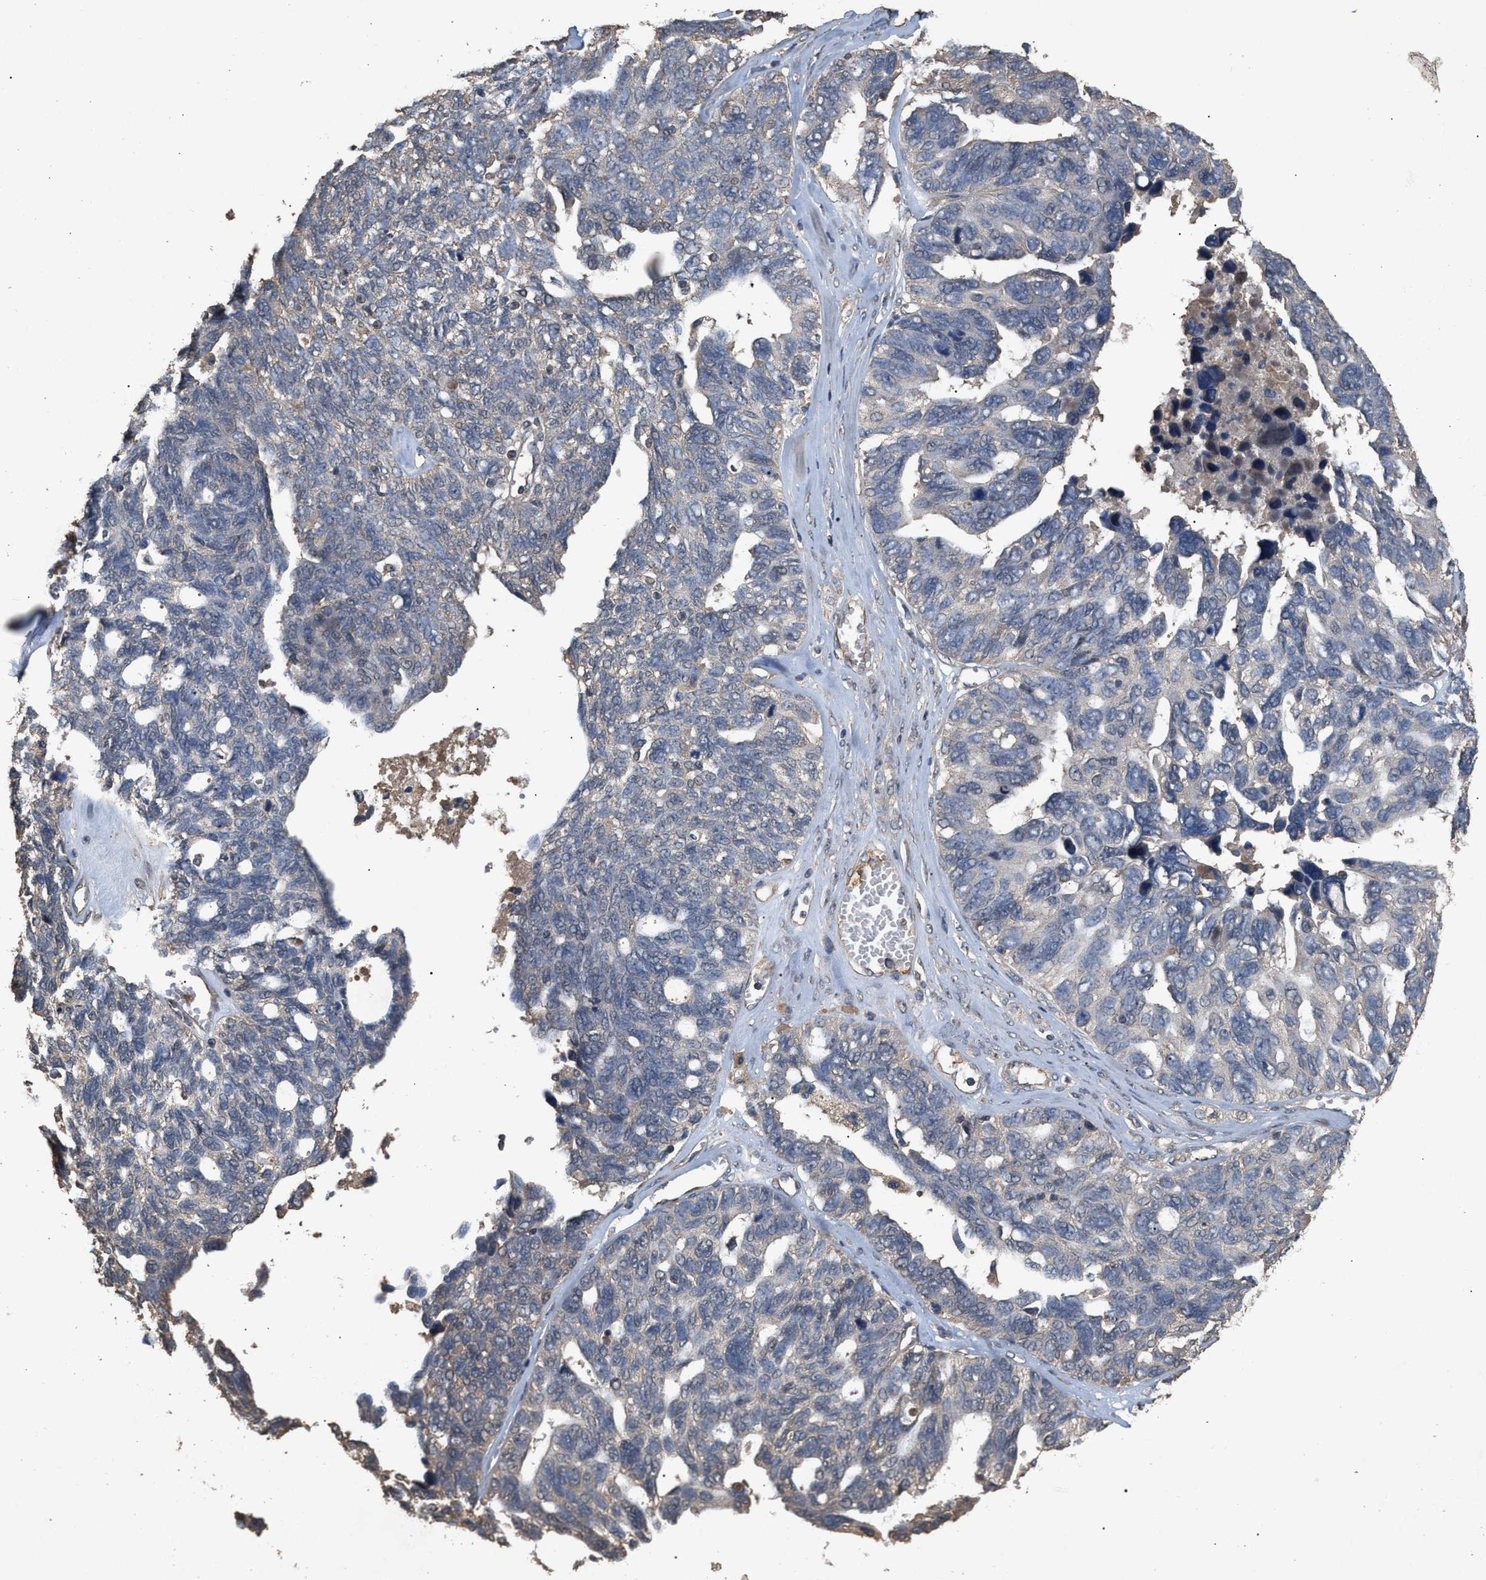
{"staining": {"intensity": "negative", "quantity": "none", "location": "none"}, "tissue": "ovarian cancer", "cell_type": "Tumor cells", "image_type": "cancer", "snomed": [{"axis": "morphology", "description": "Cystadenocarcinoma, serous, NOS"}, {"axis": "topography", "description": "Ovary"}], "caption": "Immunohistochemical staining of ovarian cancer (serous cystadenocarcinoma) demonstrates no significant positivity in tumor cells.", "gene": "HTRA3", "patient": {"sex": "female", "age": 79}}